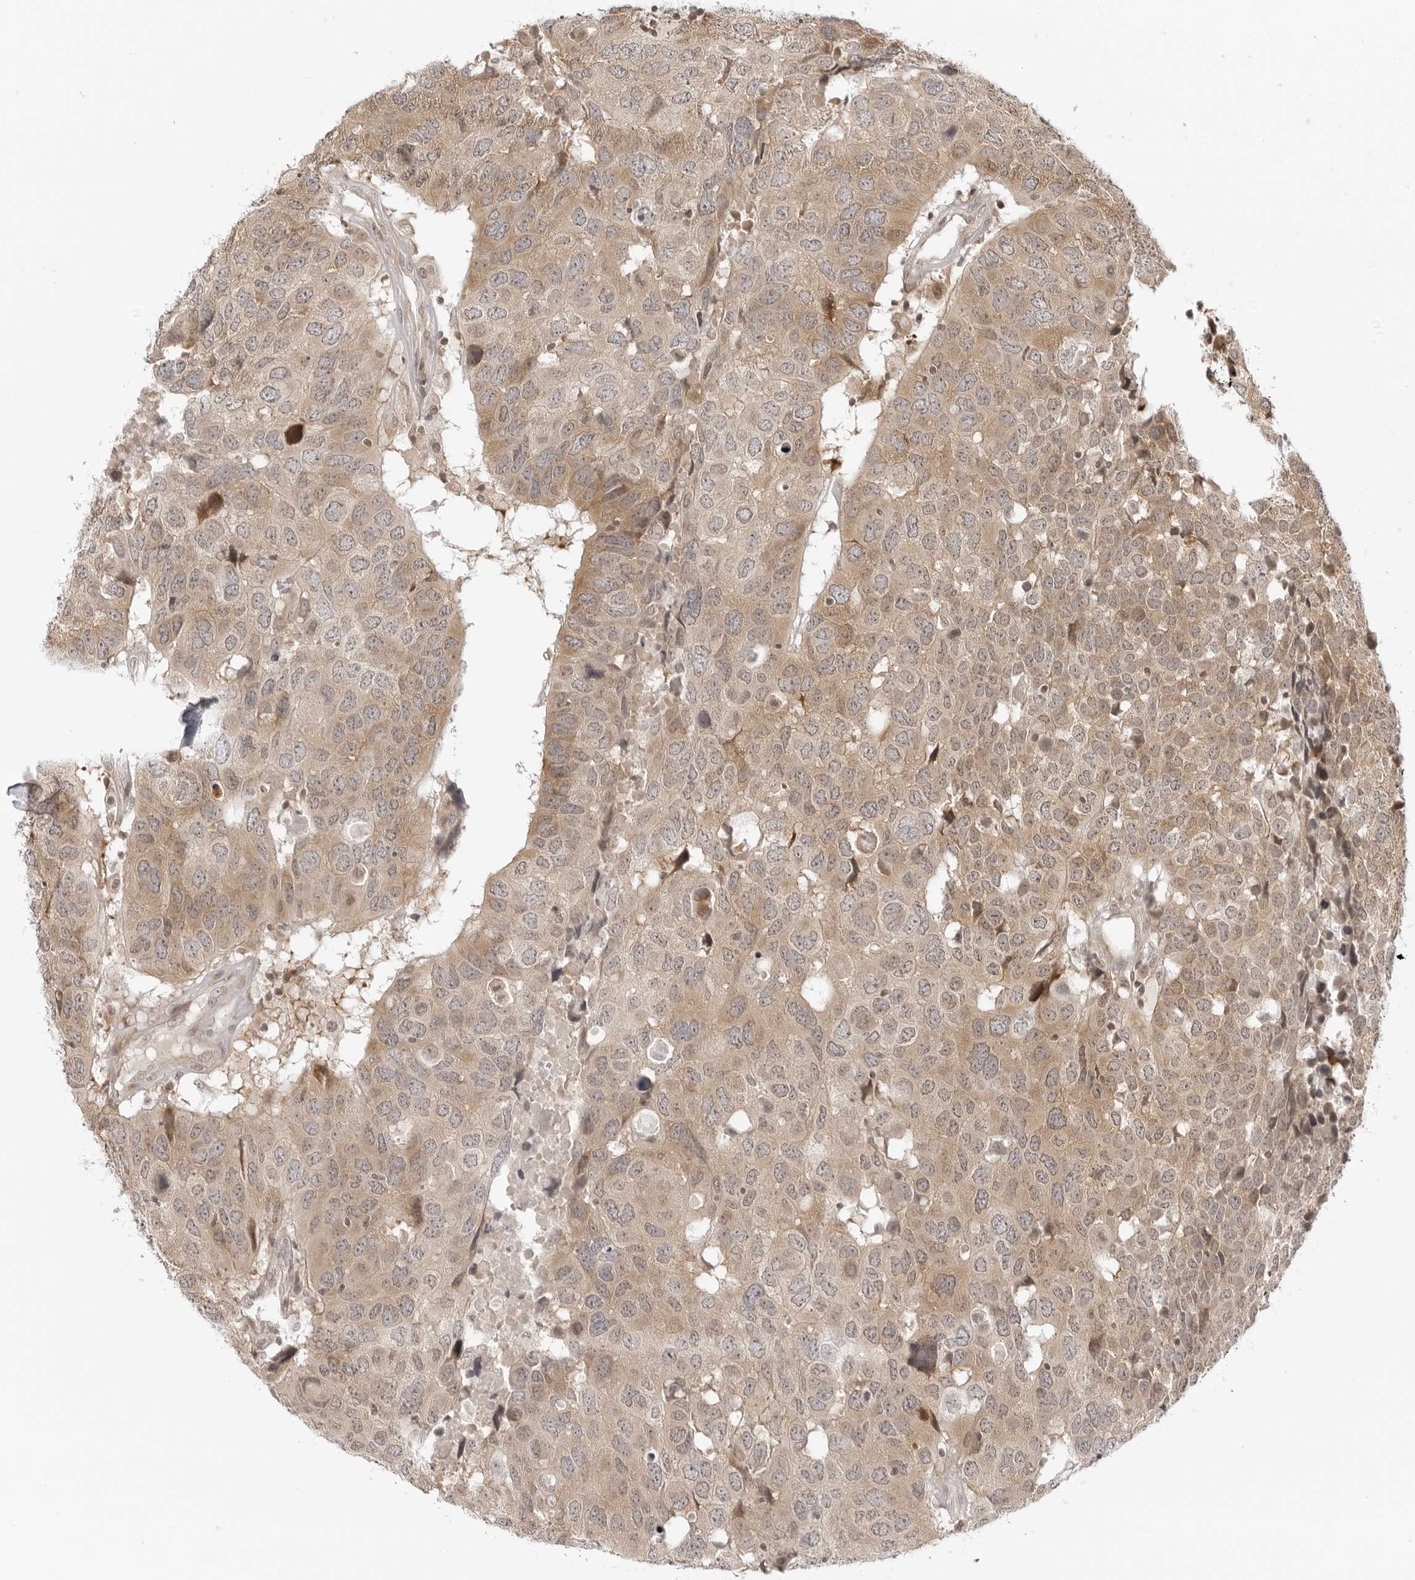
{"staining": {"intensity": "weak", "quantity": ">75%", "location": "cytoplasmic/membranous"}, "tissue": "head and neck cancer", "cell_type": "Tumor cells", "image_type": "cancer", "snomed": [{"axis": "morphology", "description": "Squamous cell carcinoma, NOS"}, {"axis": "topography", "description": "Head-Neck"}], "caption": "Immunohistochemical staining of head and neck squamous cell carcinoma reveals low levels of weak cytoplasmic/membranous expression in about >75% of tumor cells. (brown staining indicates protein expression, while blue staining denotes nuclei).", "gene": "PRRC2C", "patient": {"sex": "male", "age": 66}}